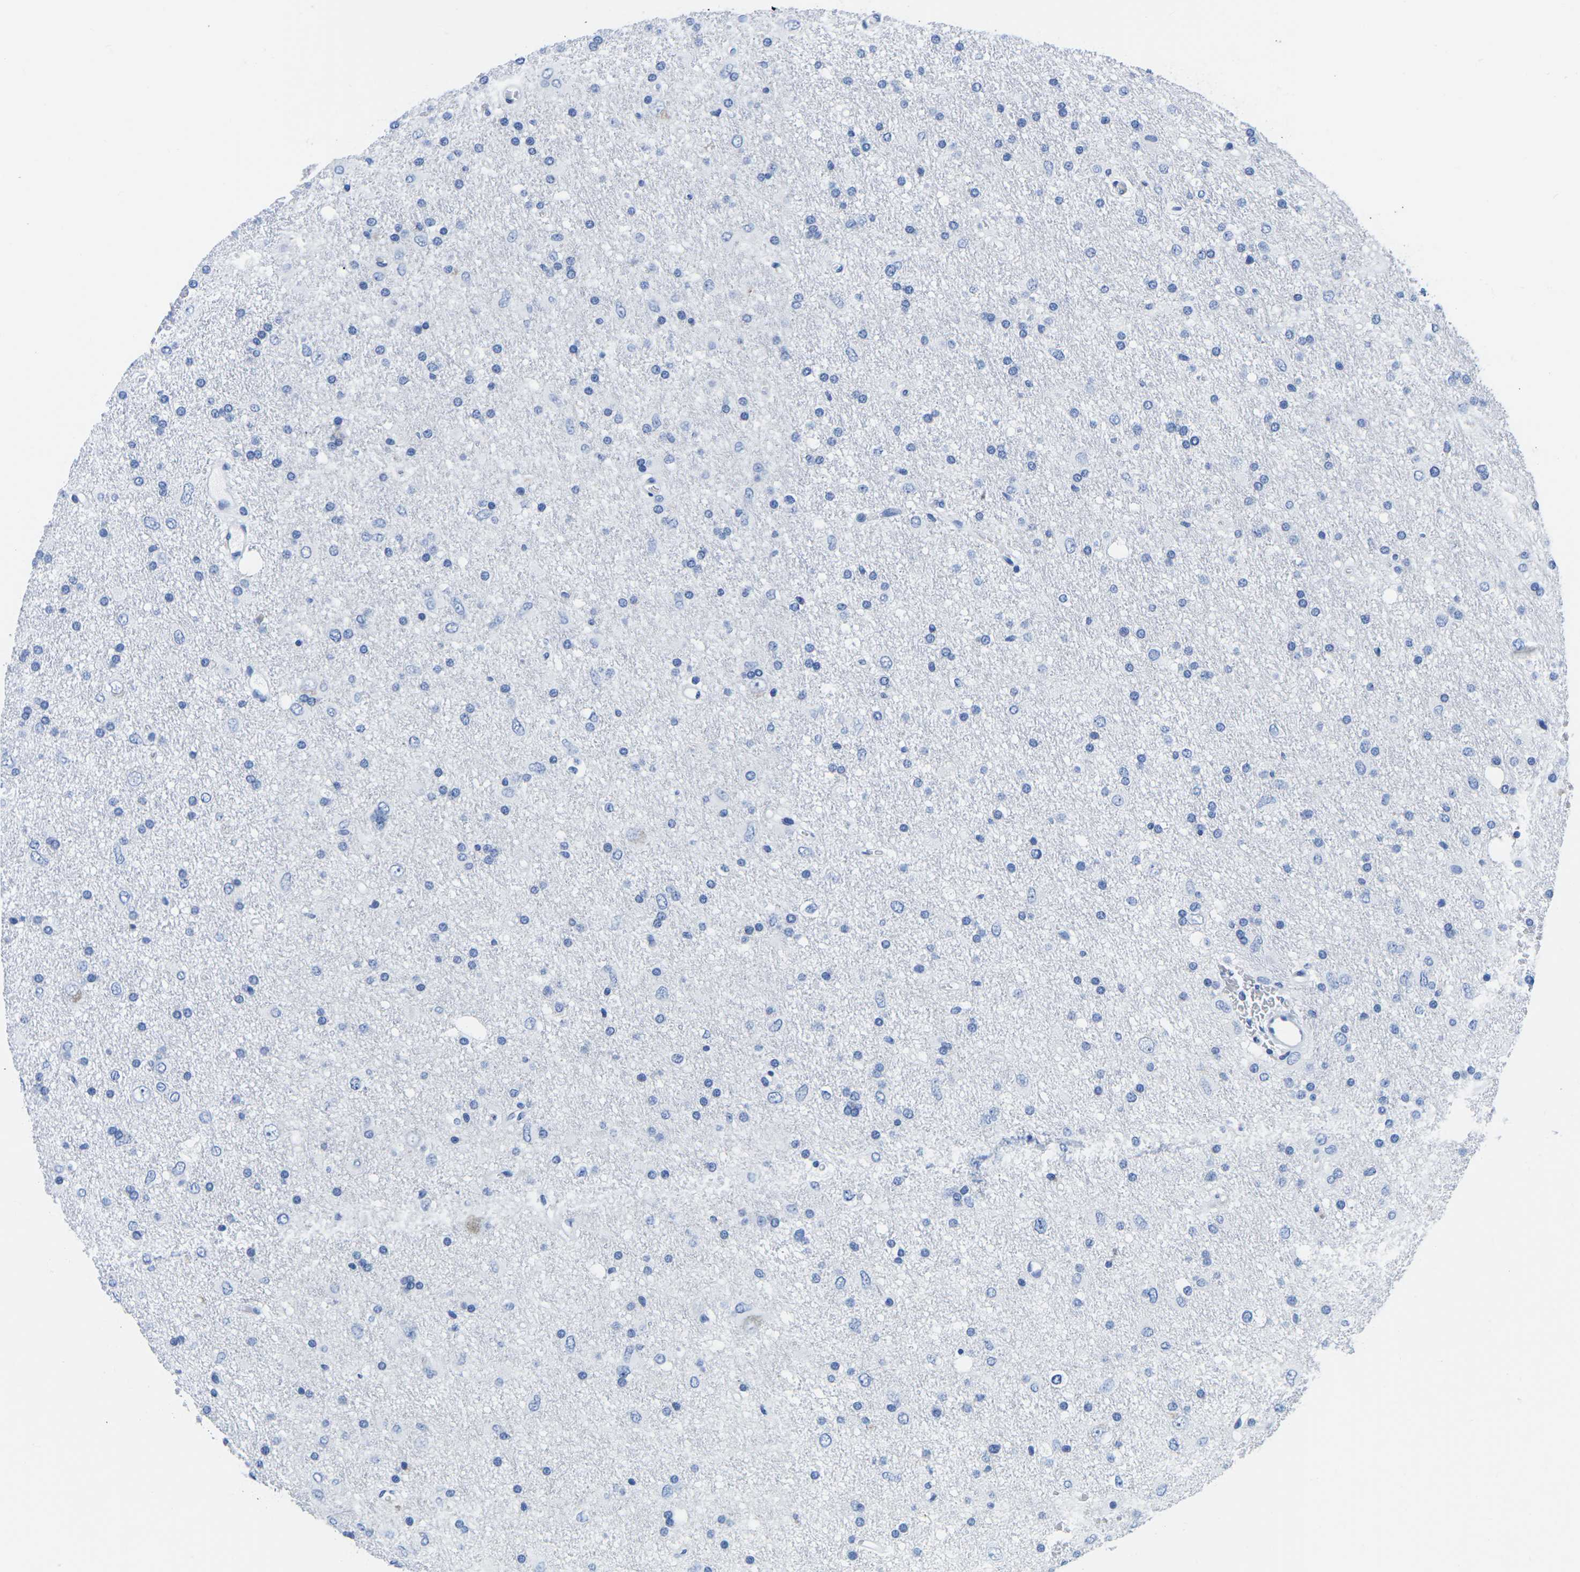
{"staining": {"intensity": "negative", "quantity": "none", "location": "none"}, "tissue": "glioma", "cell_type": "Tumor cells", "image_type": "cancer", "snomed": [{"axis": "morphology", "description": "Glioma, malignant, Low grade"}, {"axis": "topography", "description": "Brain"}], "caption": "This is a image of immunohistochemistry (IHC) staining of malignant low-grade glioma, which shows no expression in tumor cells.", "gene": "CYP1A2", "patient": {"sex": "male", "age": 77}}